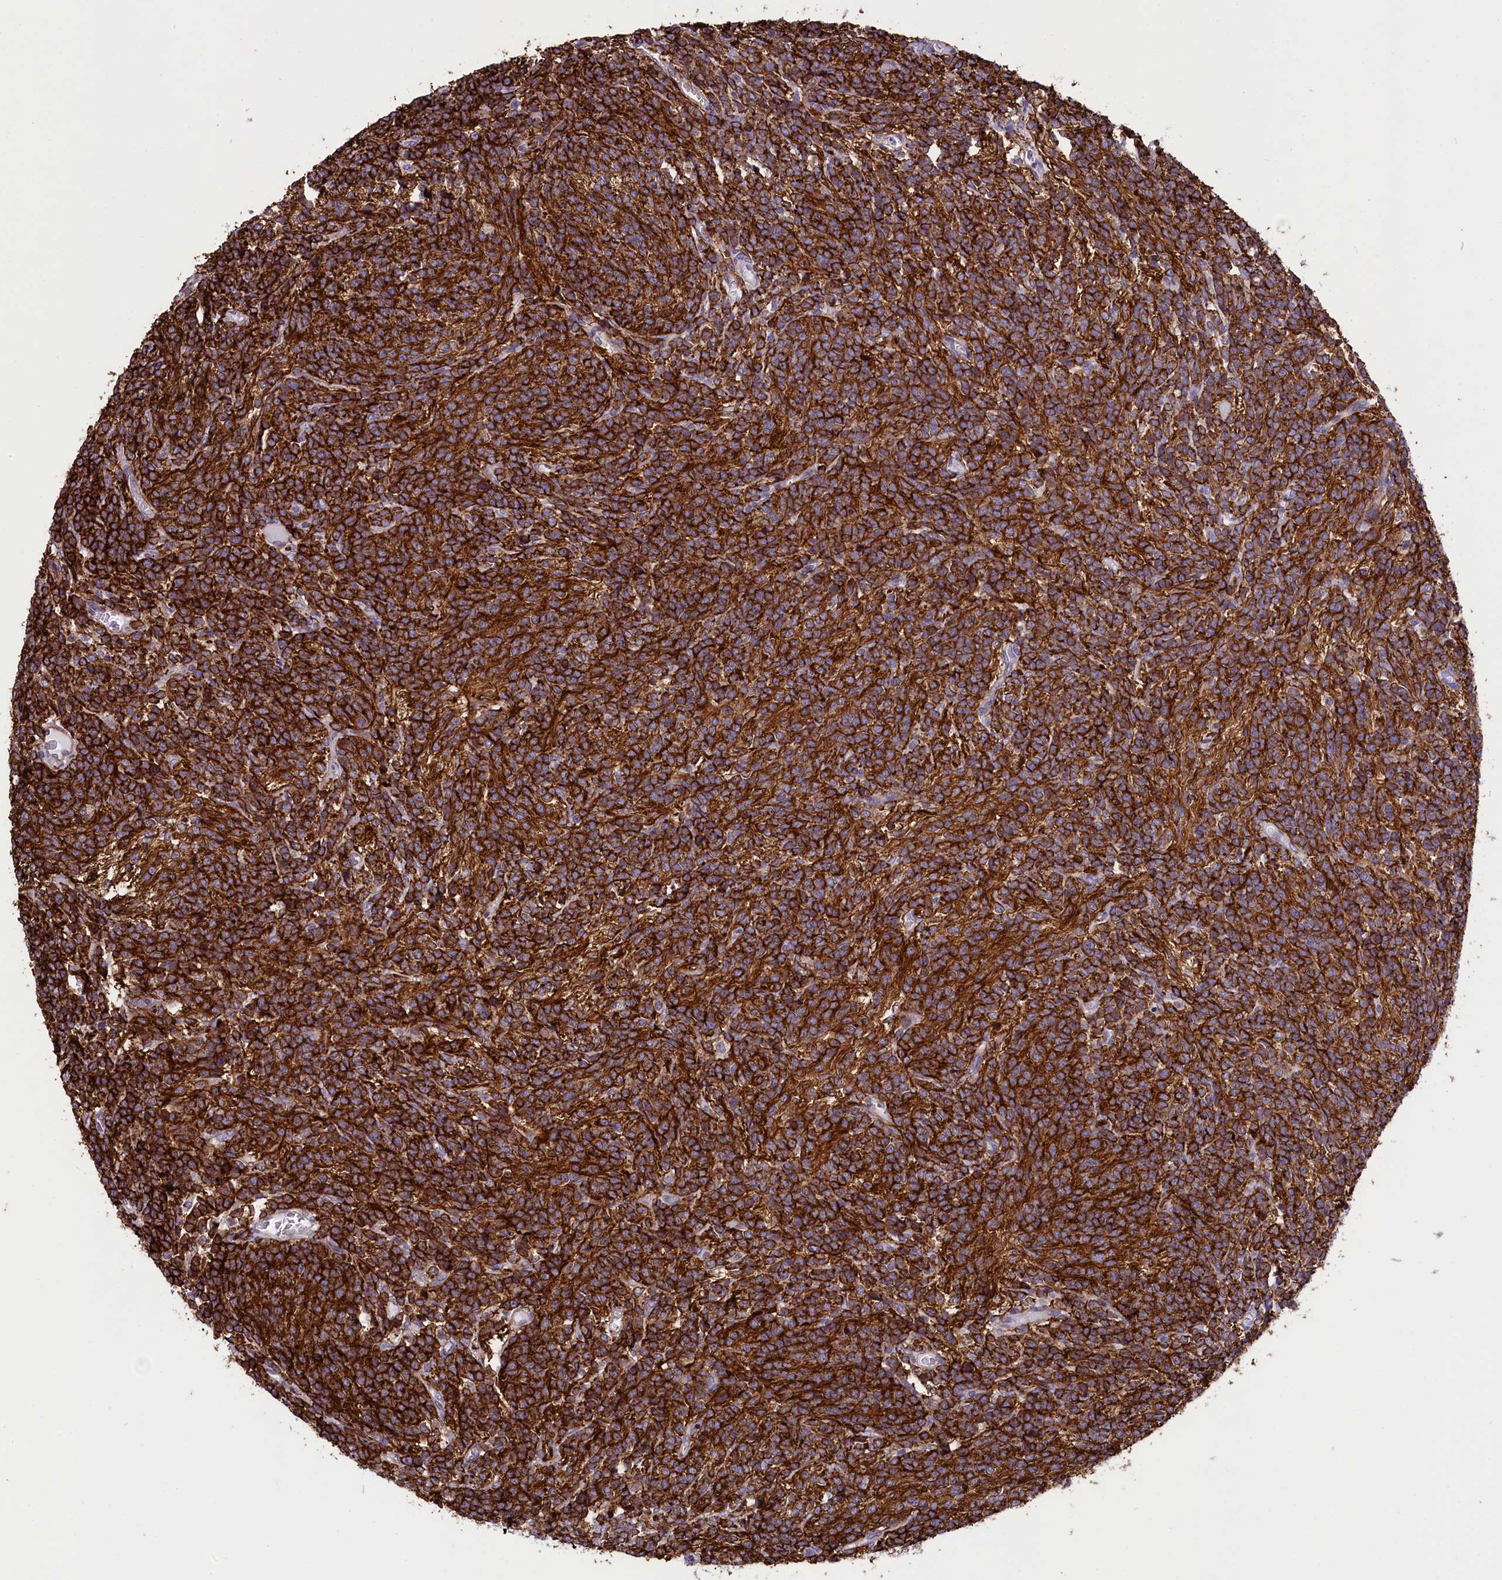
{"staining": {"intensity": "strong", "quantity": ">75%", "location": "cytoplasmic/membranous"}, "tissue": "glioma", "cell_type": "Tumor cells", "image_type": "cancer", "snomed": [{"axis": "morphology", "description": "Glioma, malignant, Low grade"}, {"axis": "topography", "description": "Brain"}], "caption": "Immunohistochemical staining of glioma demonstrates high levels of strong cytoplasmic/membranous positivity in about >75% of tumor cells. (Stains: DAB in brown, nuclei in blue, Microscopy: brightfield microscopy at high magnification).", "gene": "ZNF2", "patient": {"sex": "female", "age": 1}}